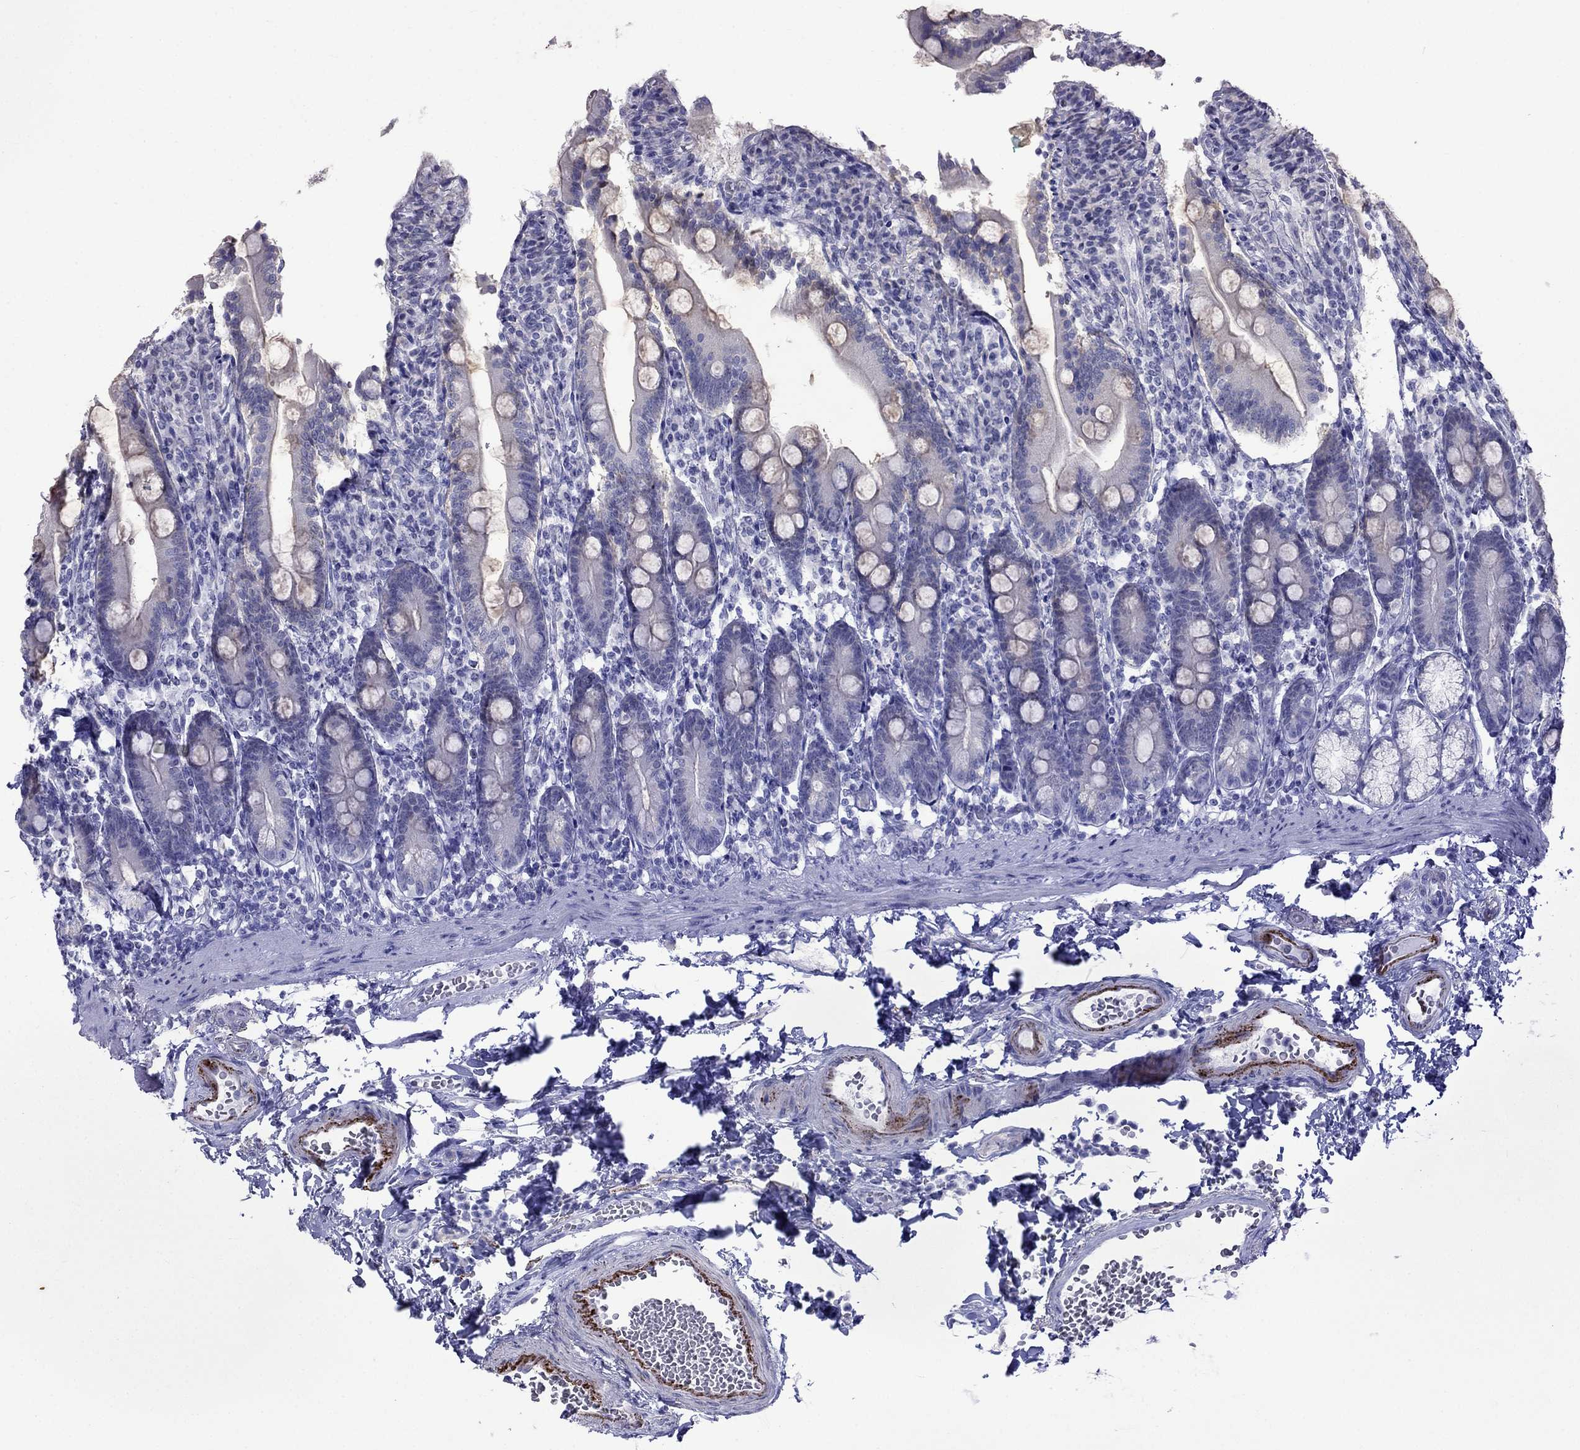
{"staining": {"intensity": "negative", "quantity": "none", "location": "none"}, "tissue": "duodenum", "cell_type": "Glandular cells", "image_type": "normal", "snomed": [{"axis": "morphology", "description": "Normal tissue, NOS"}, {"axis": "topography", "description": "Duodenum"}], "caption": "Immunohistochemical staining of benign human duodenum shows no significant expression in glandular cells. (Stains: DAB immunohistochemistry with hematoxylin counter stain, Microscopy: brightfield microscopy at high magnification).", "gene": "MGP", "patient": {"sex": "female", "age": 67}}